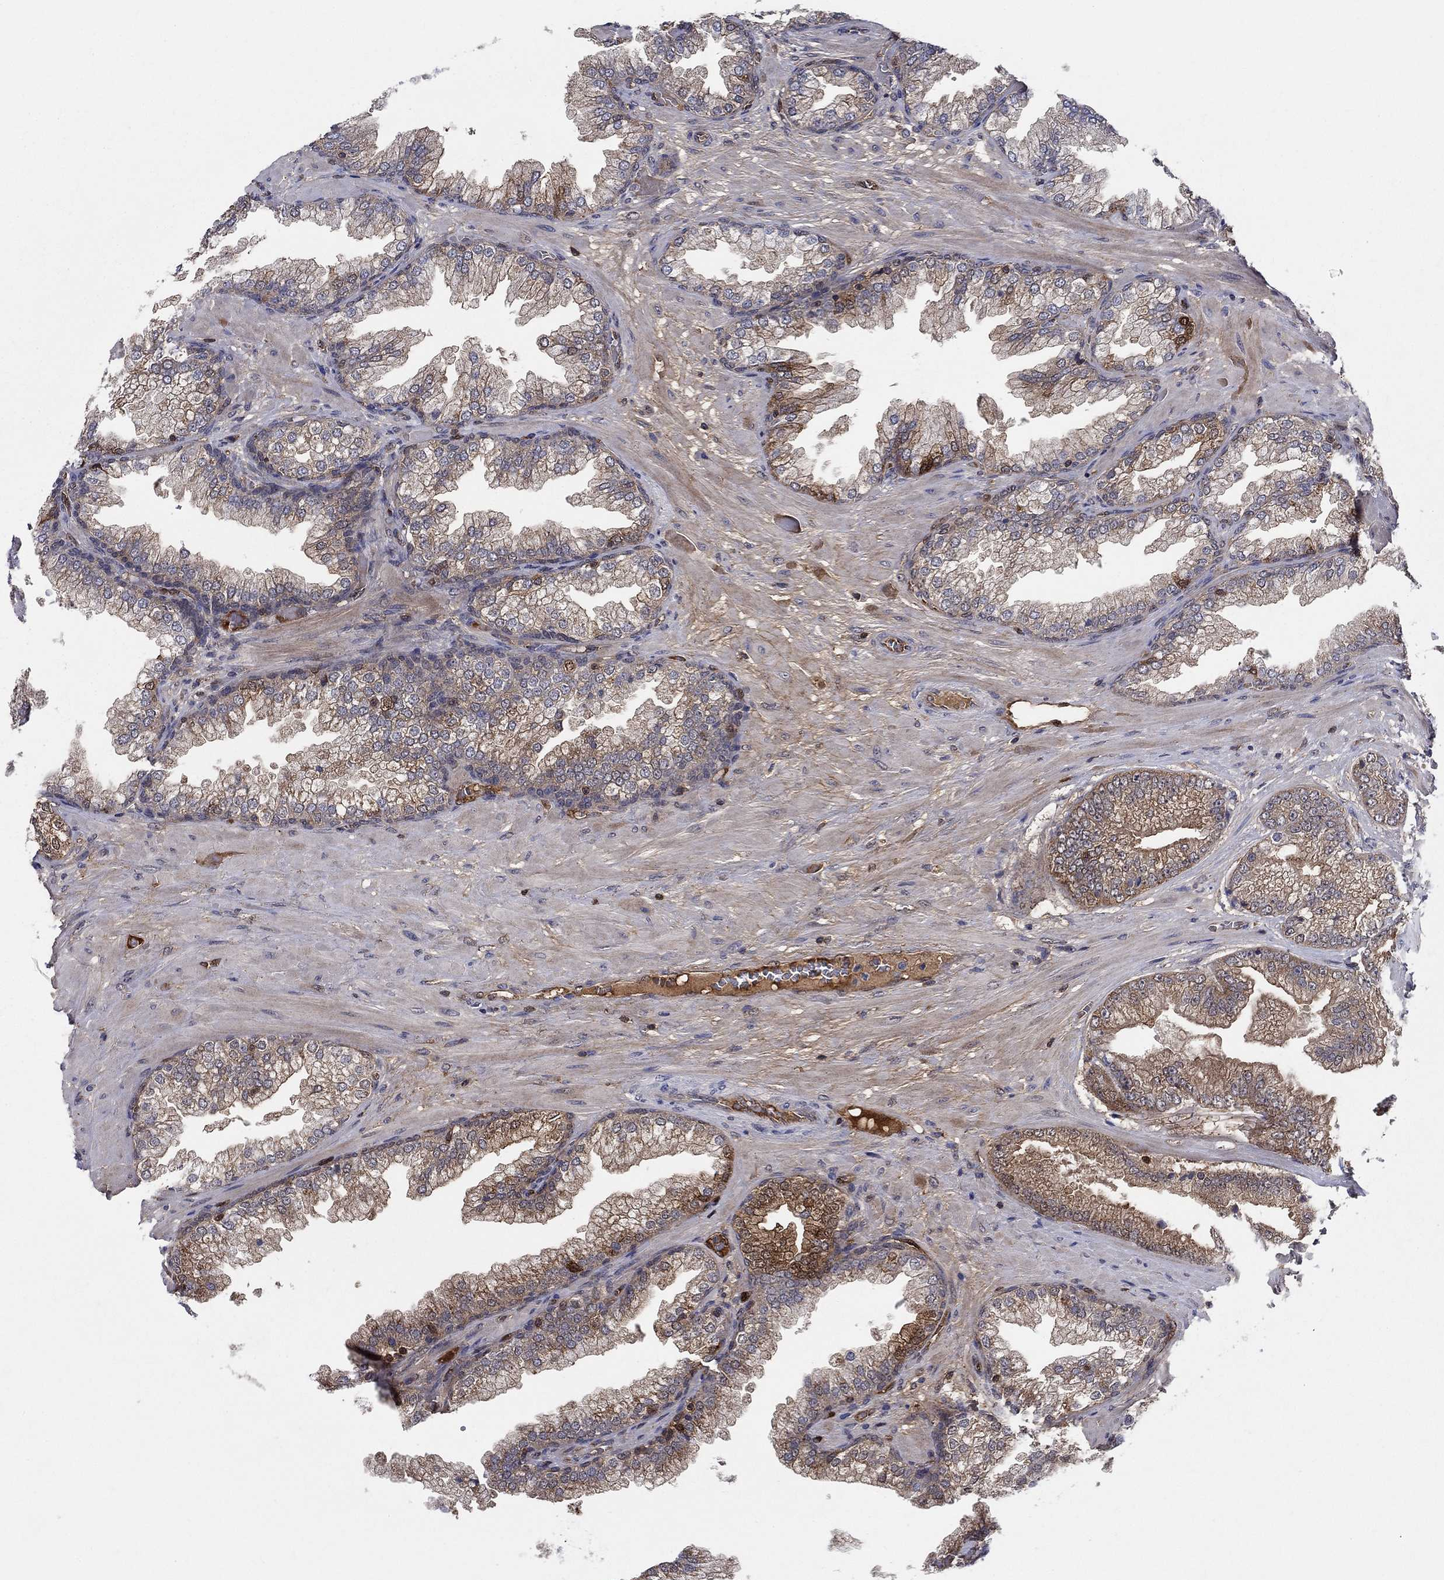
{"staining": {"intensity": "moderate", "quantity": "25%-75%", "location": "cytoplasmic/membranous"}, "tissue": "prostate cancer", "cell_type": "Tumor cells", "image_type": "cancer", "snomed": [{"axis": "morphology", "description": "Adenocarcinoma, Low grade"}, {"axis": "topography", "description": "Prostate"}], "caption": "Moderate cytoplasmic/membranous expression for a protein is appreciated in approximately 25%-75% of tumor cells of prostate cancer (low-grade adenocarcinoma) using immunohistochemistry (IHC).", "gene": "AGFG2", "patient": {"sex": "male", "age": 57}}